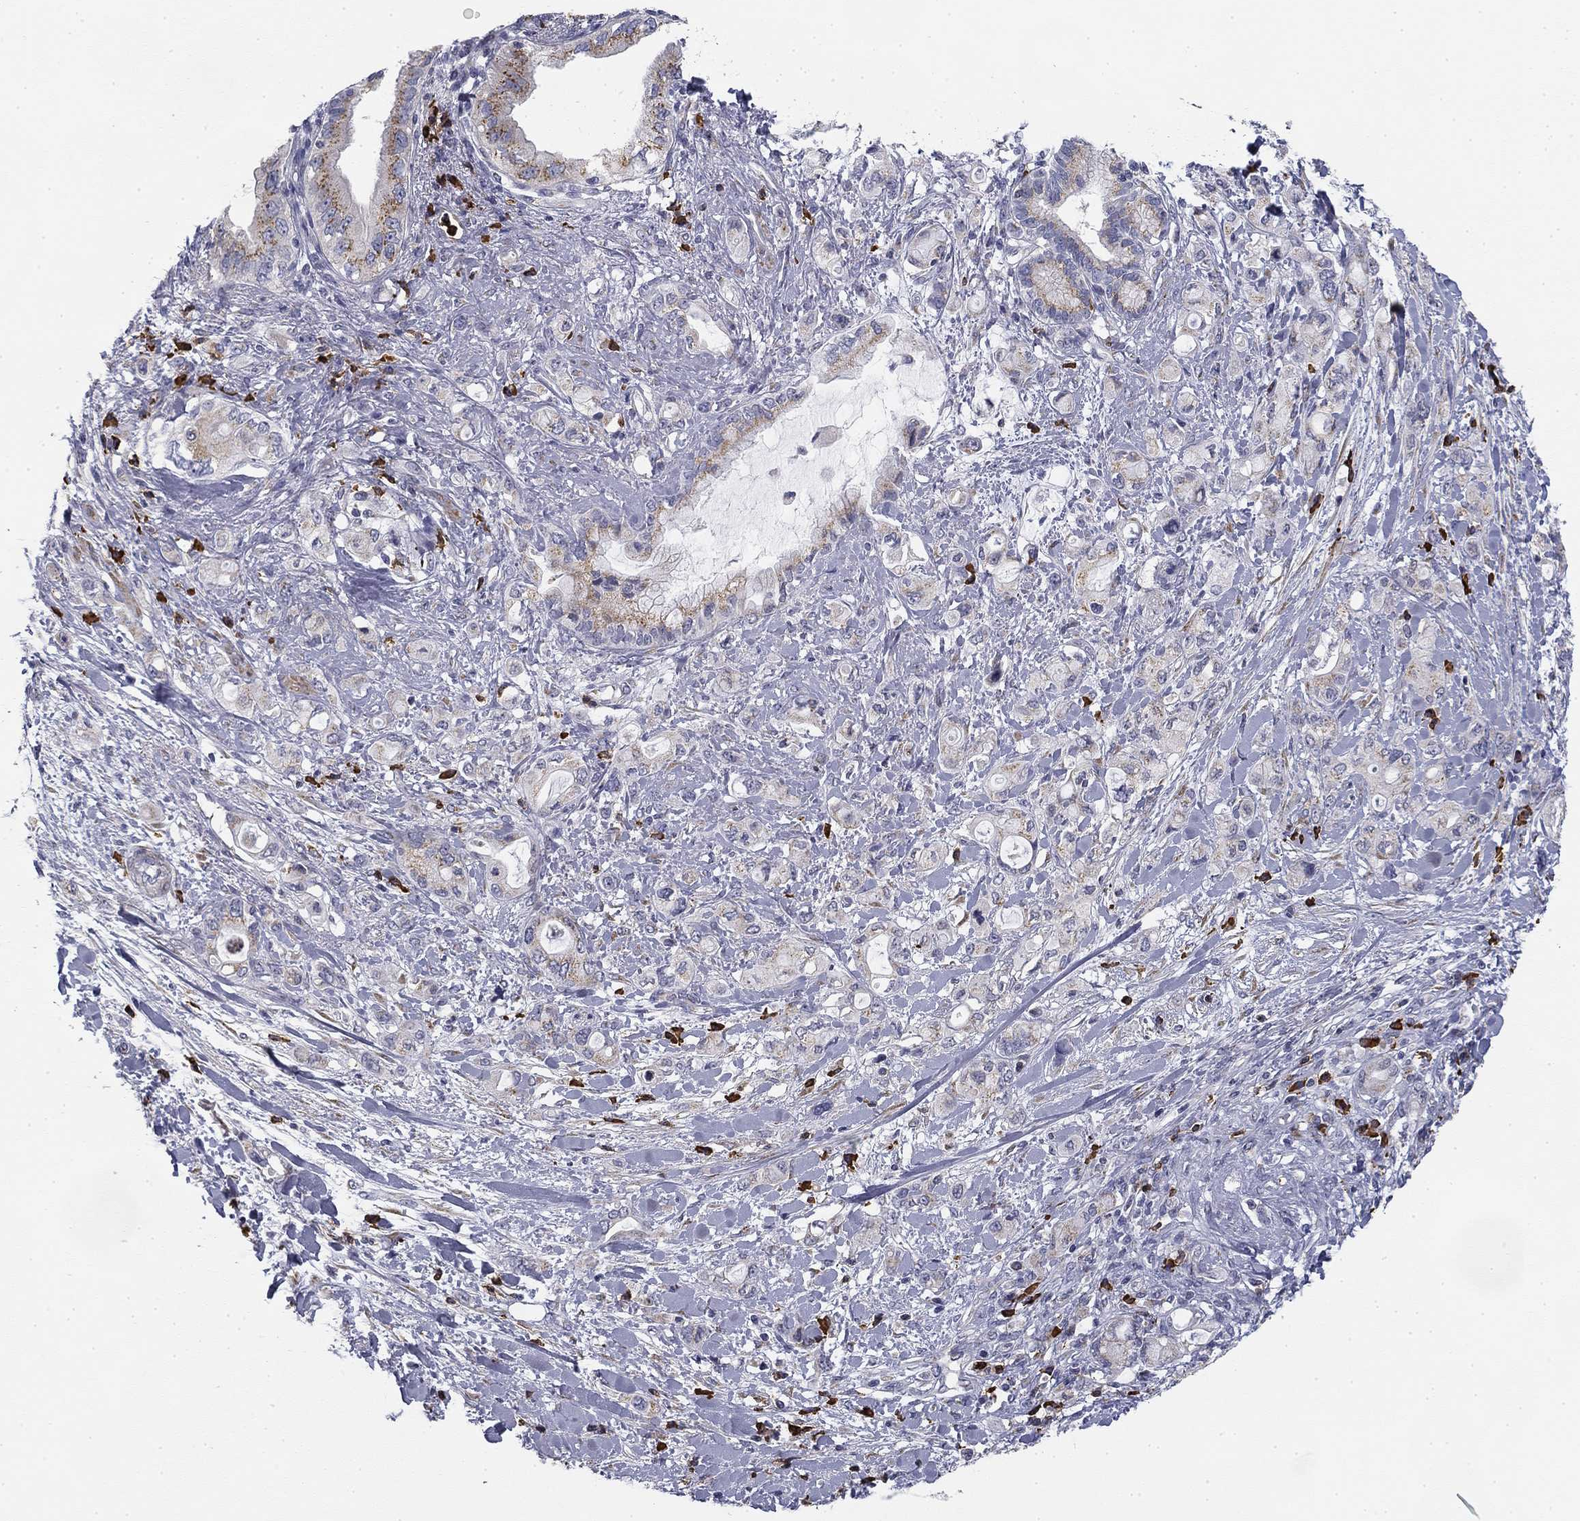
{"staining": {"intensity": "weak", "quantity": "<25%", "location": "cytoplasmic/membranous"}, "tissue": "pancreatic cancer", "cell_type": "Tumor cells", "image_type": "cancer", "snomed": [{"axis": "morphology", "description": "Adenocarcinoma, NOS"}, {"axis": "topography", "description": "Pancreas"}], "caption": "Human pancreatic adenocarcinoma stained for a protein using immunohistochemistry demonstrates no expression in tumor cells.", "gene": "TRAT1", "patient": {"sex": "female", "age": 56}}